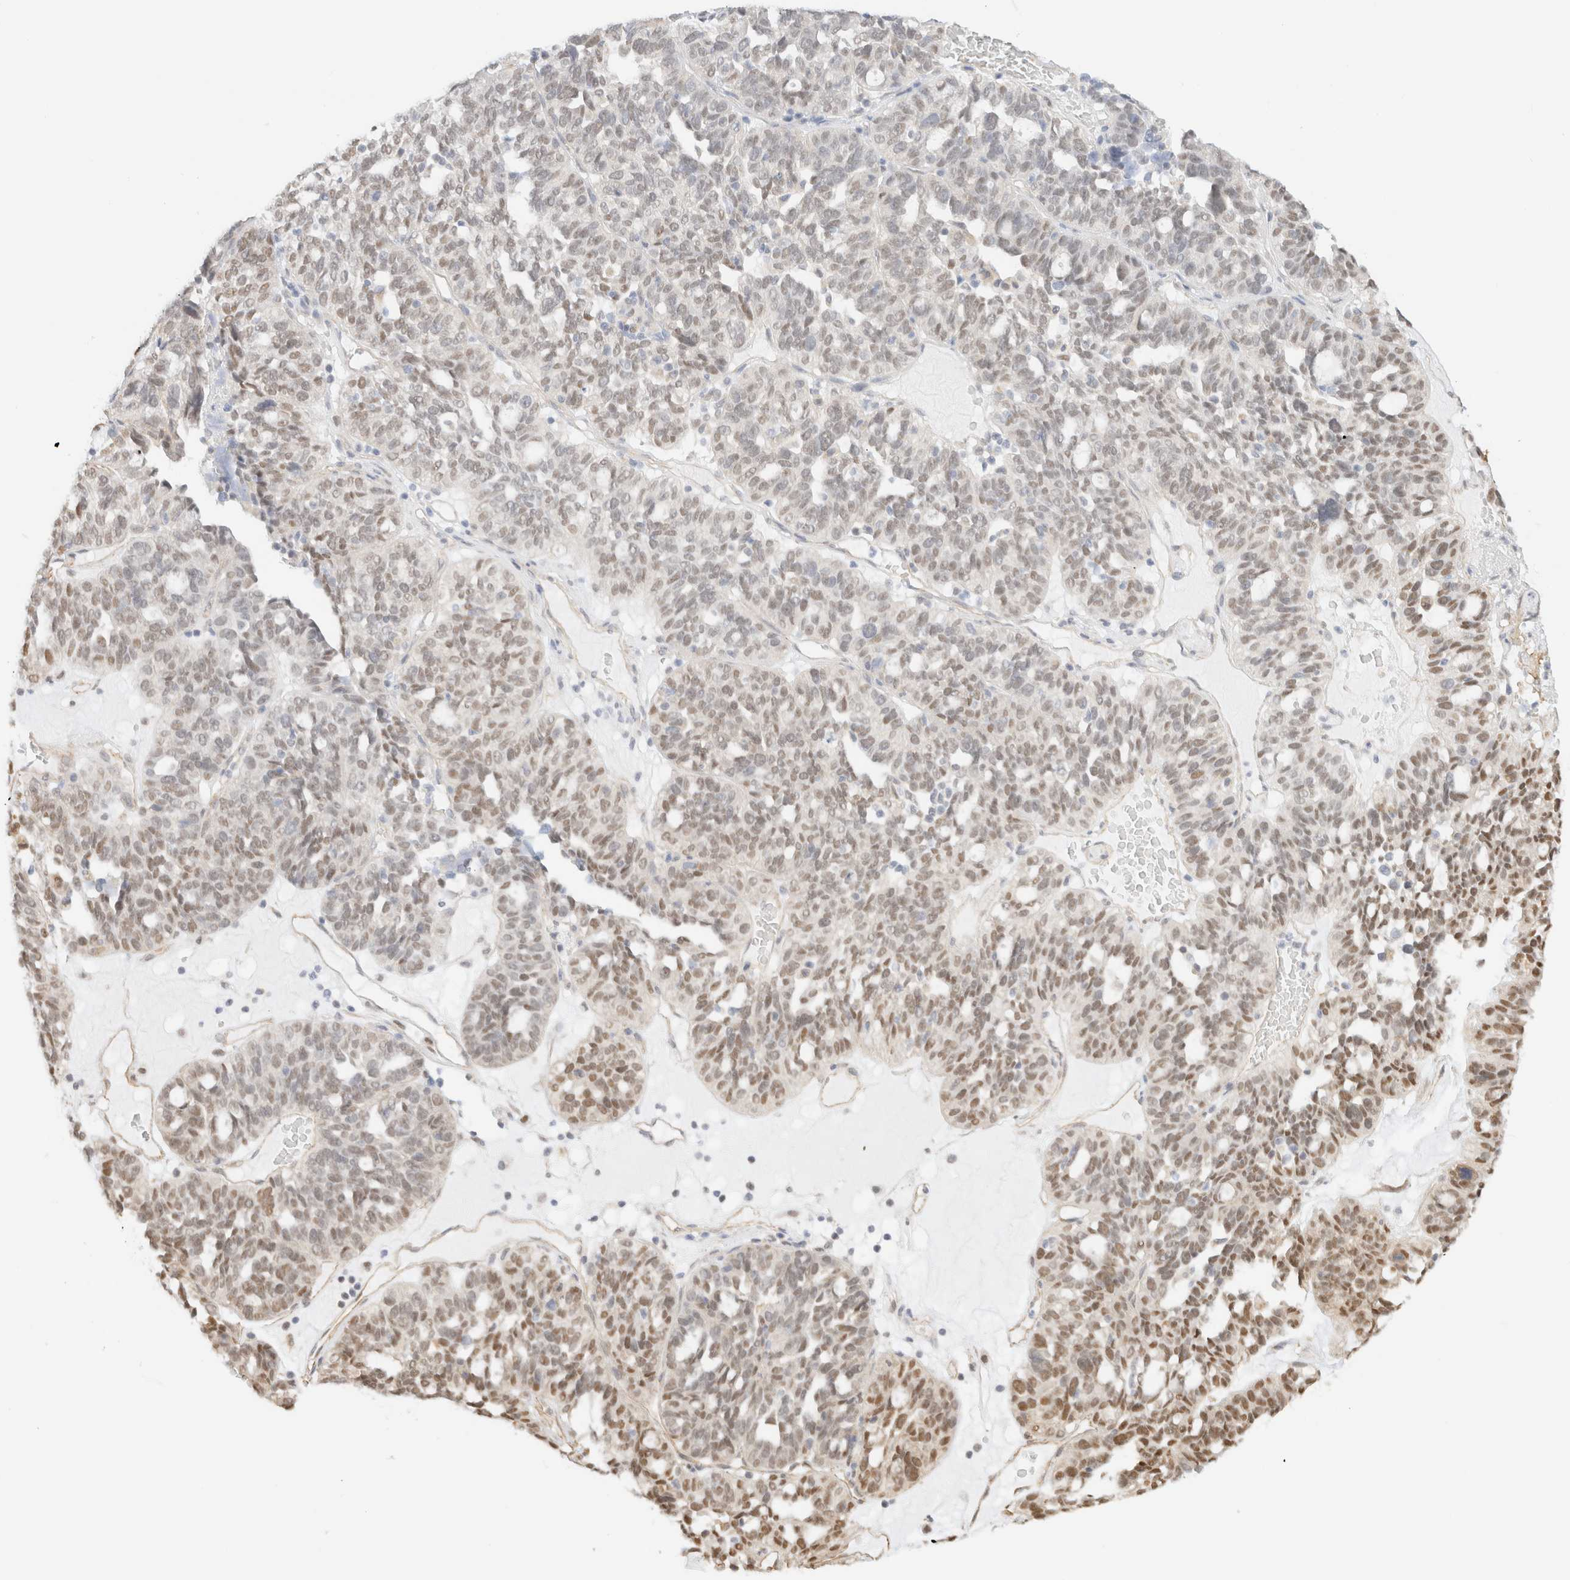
{"staining": {"intensity": "moderate", "quantity": "<25%", "location": "nuclear"}, "tissue": "ovarian cancer", "cell_type": "Tumor cells", "image_type": "cancer", "snomed": [{"axis": "morphology", "description": "Cystadenocarcinoma, serous, NOS"}, {"axis": "topography", "description": "Ovary"}], "caption": "DAB (3,3'-diaminobenzidine) immunohistochemical staining of ovarian cancer (serous cystadenocarcinoma) reveals moderate nuclear protein positivity in approximately <25% of tumor cells.", "gene": "ARID5A", "patient": {"sex": "female", "age": 59}}